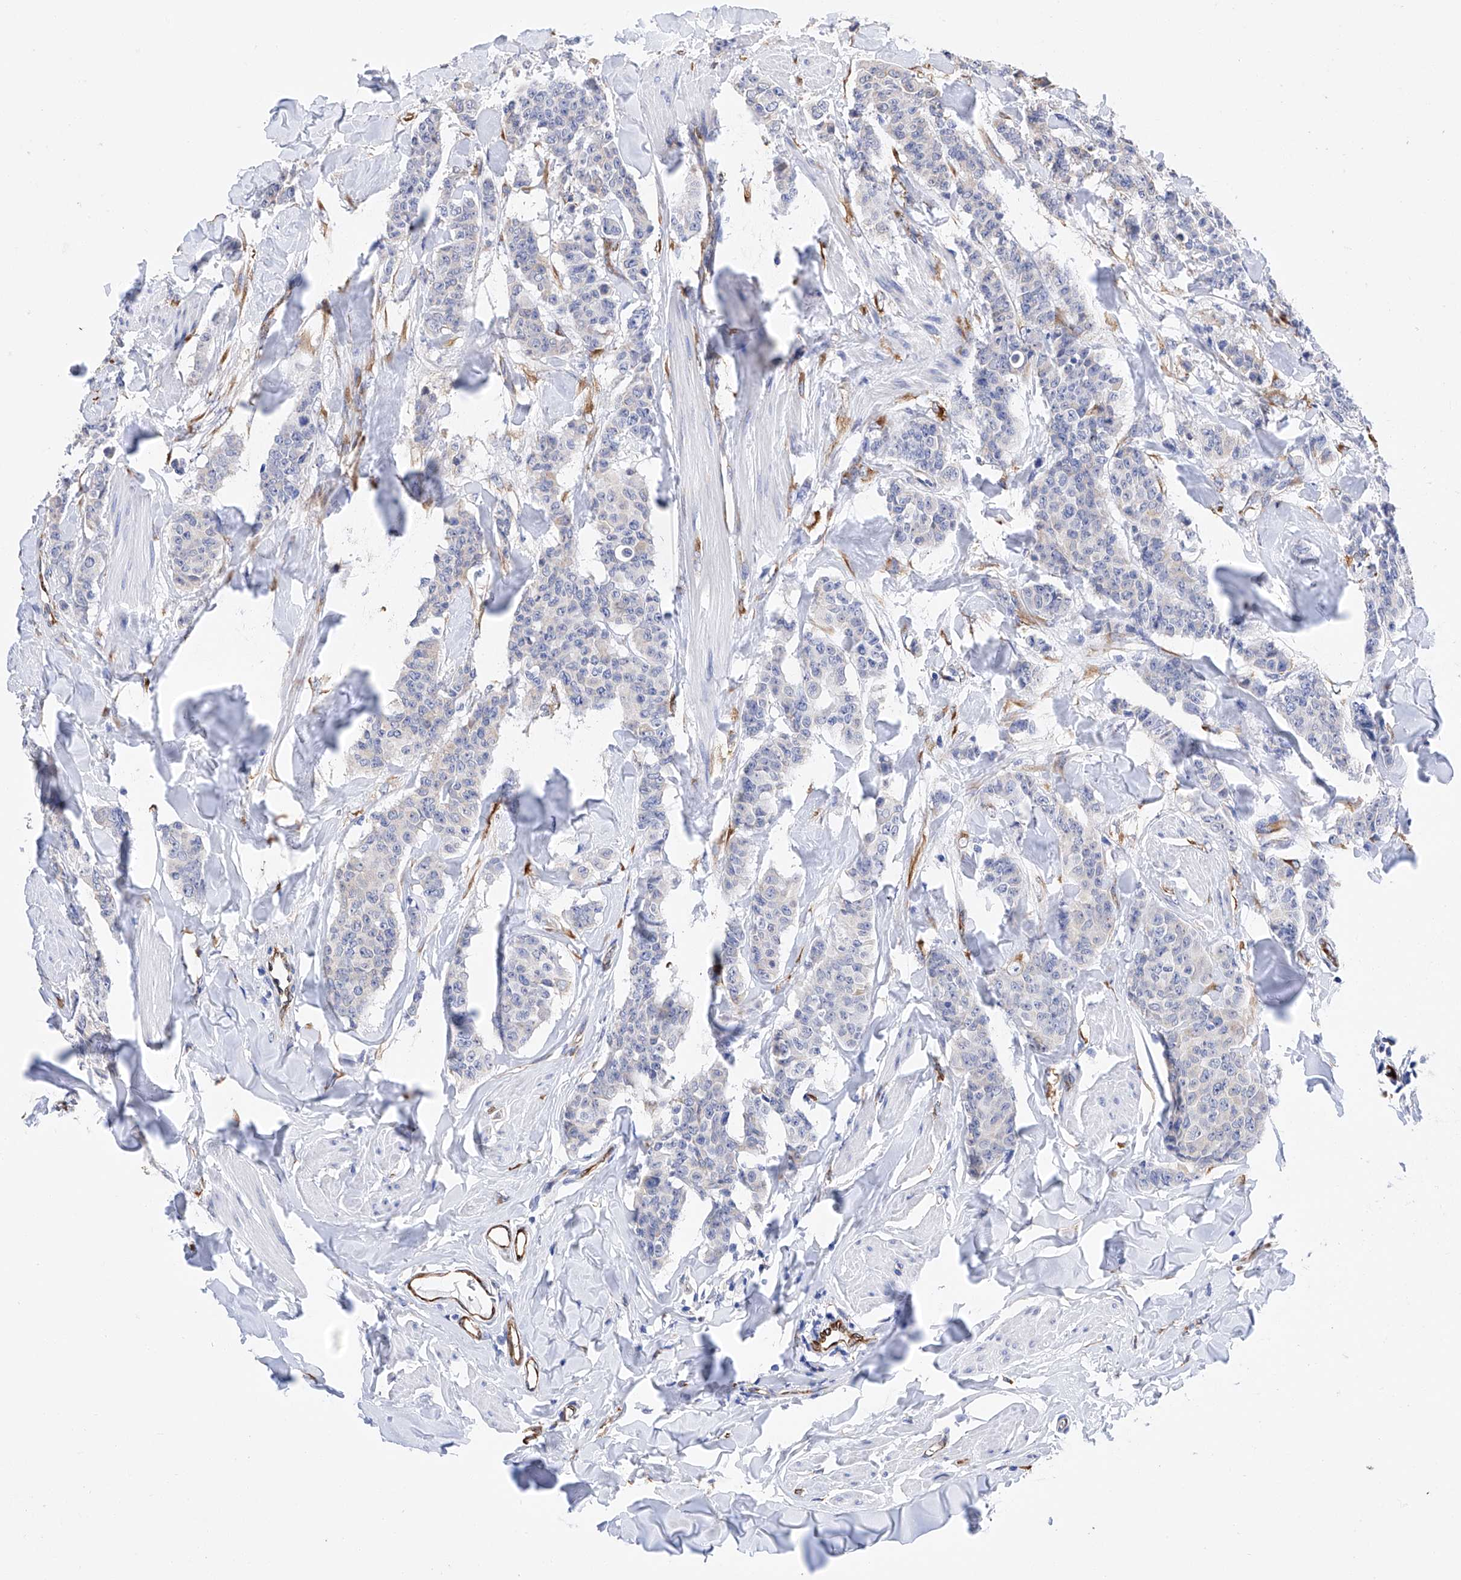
{"staining": {"intensity": "negative", "quantity": "none", "location": "none"}, "tissue": "breast cancer", "cell_type": "Tumor cells", "image_type": "cancer", "snomed": [{"axis": "morphology", "description": "Duct carcinoma"}, {"axis": "topography", "description": "Breast"}], "caption": "DAB immunohistochemical staining of infiltrating ductal carcinoma (breast) shows no significant staining in tumor cells.", "gene": "PDIA5", "patient": {"sex": "female", "age": 40}}